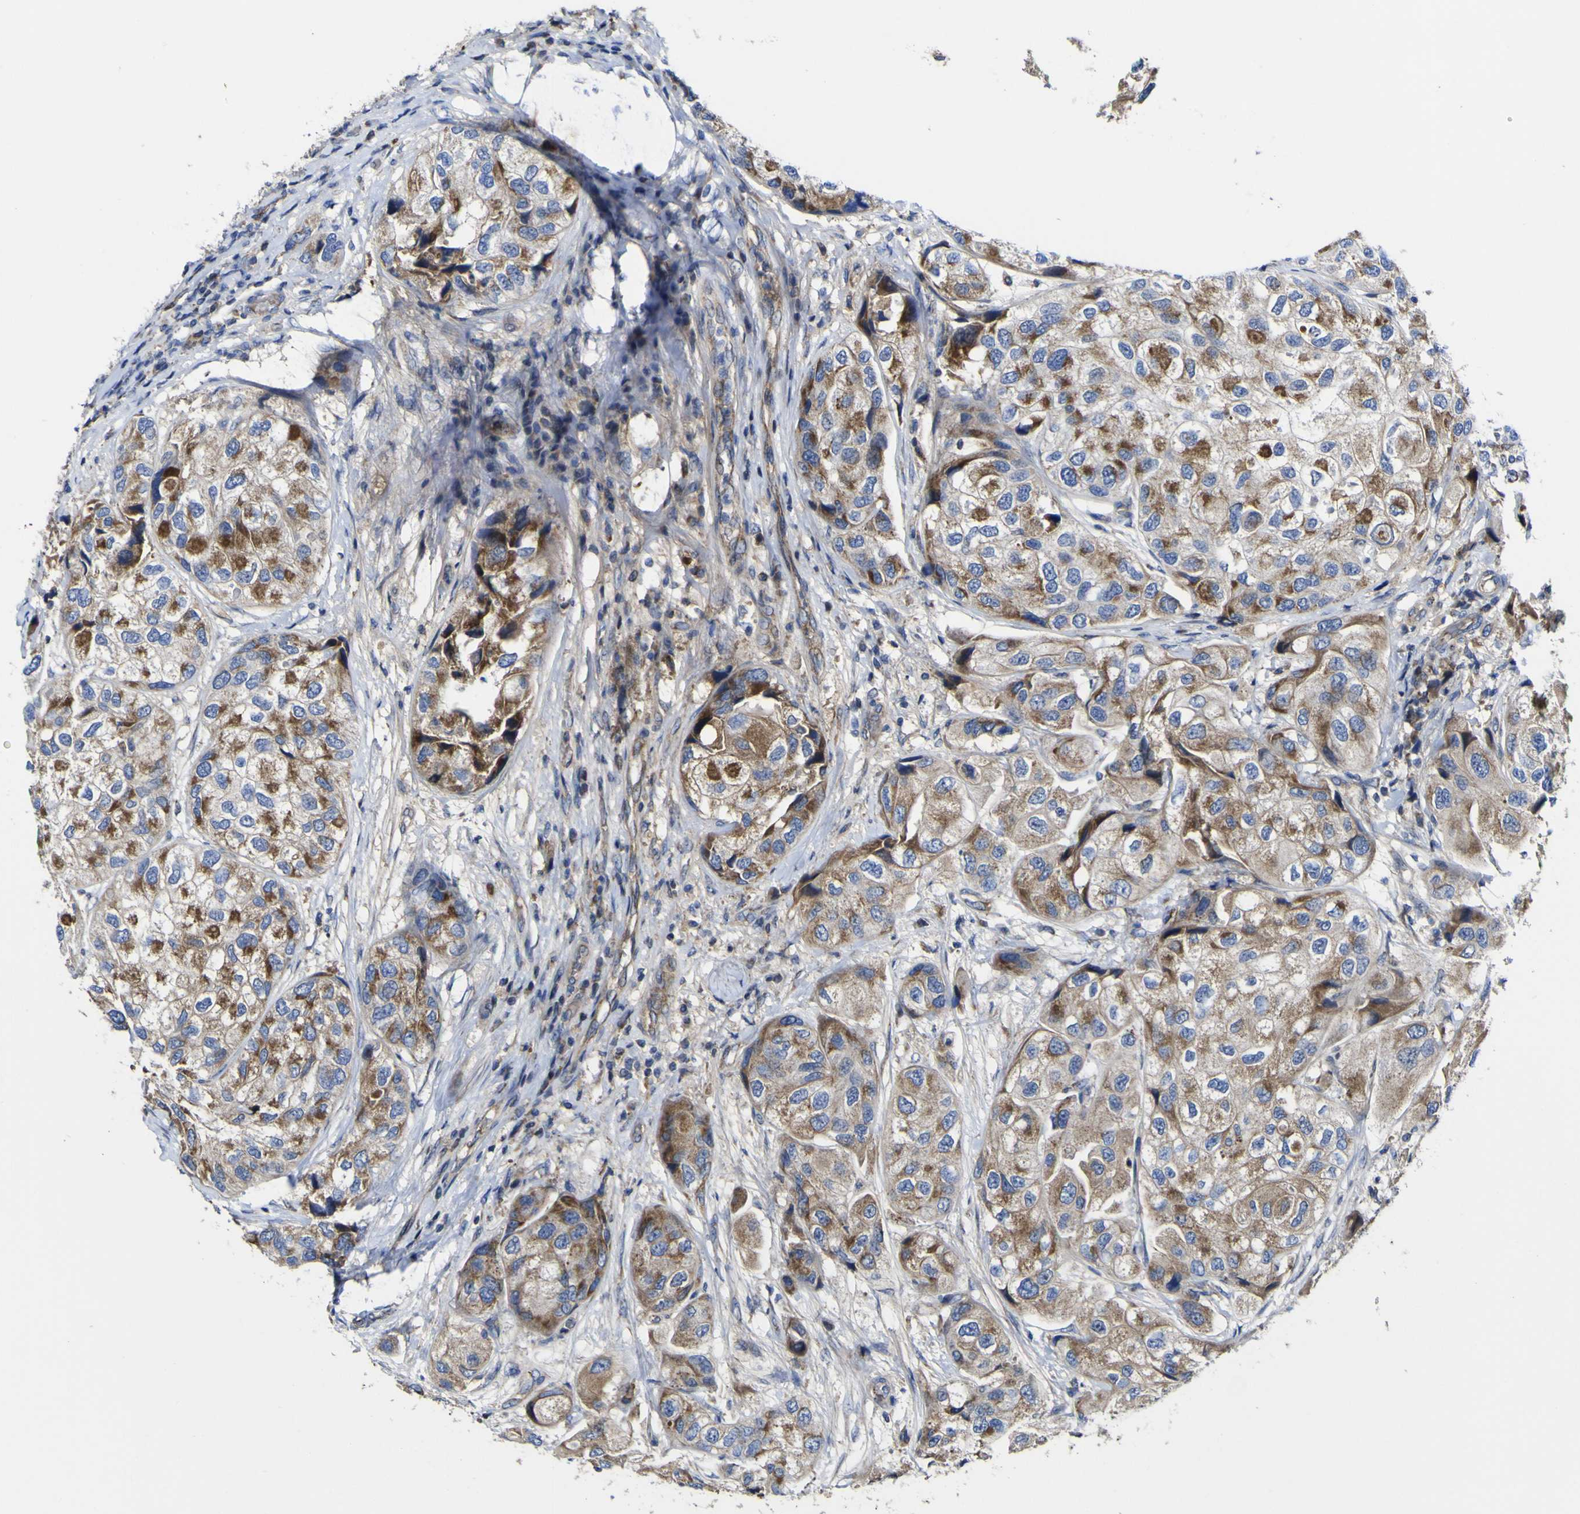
{"staining": {"intensity": "moderate", "quantity": ">75%", "location": "cytoplasmic/membranous"}, "tissue": "urothelial cancer", "cell_type": "Tumor cells", "image_type": "cancer", "snomed": [{"axis": "morphology", "description": "Urothelial carcinoma, High grade"}, {"axis": "topography", "description": "Urinary bladder"}], "caption": "A brown stain highlights moderate cytoplasmic/membranous expression of a protein in human urothelial cancer tumor cells.", "gene": "CCDC90B", "patient": {"sex": "female", "age": 64}}